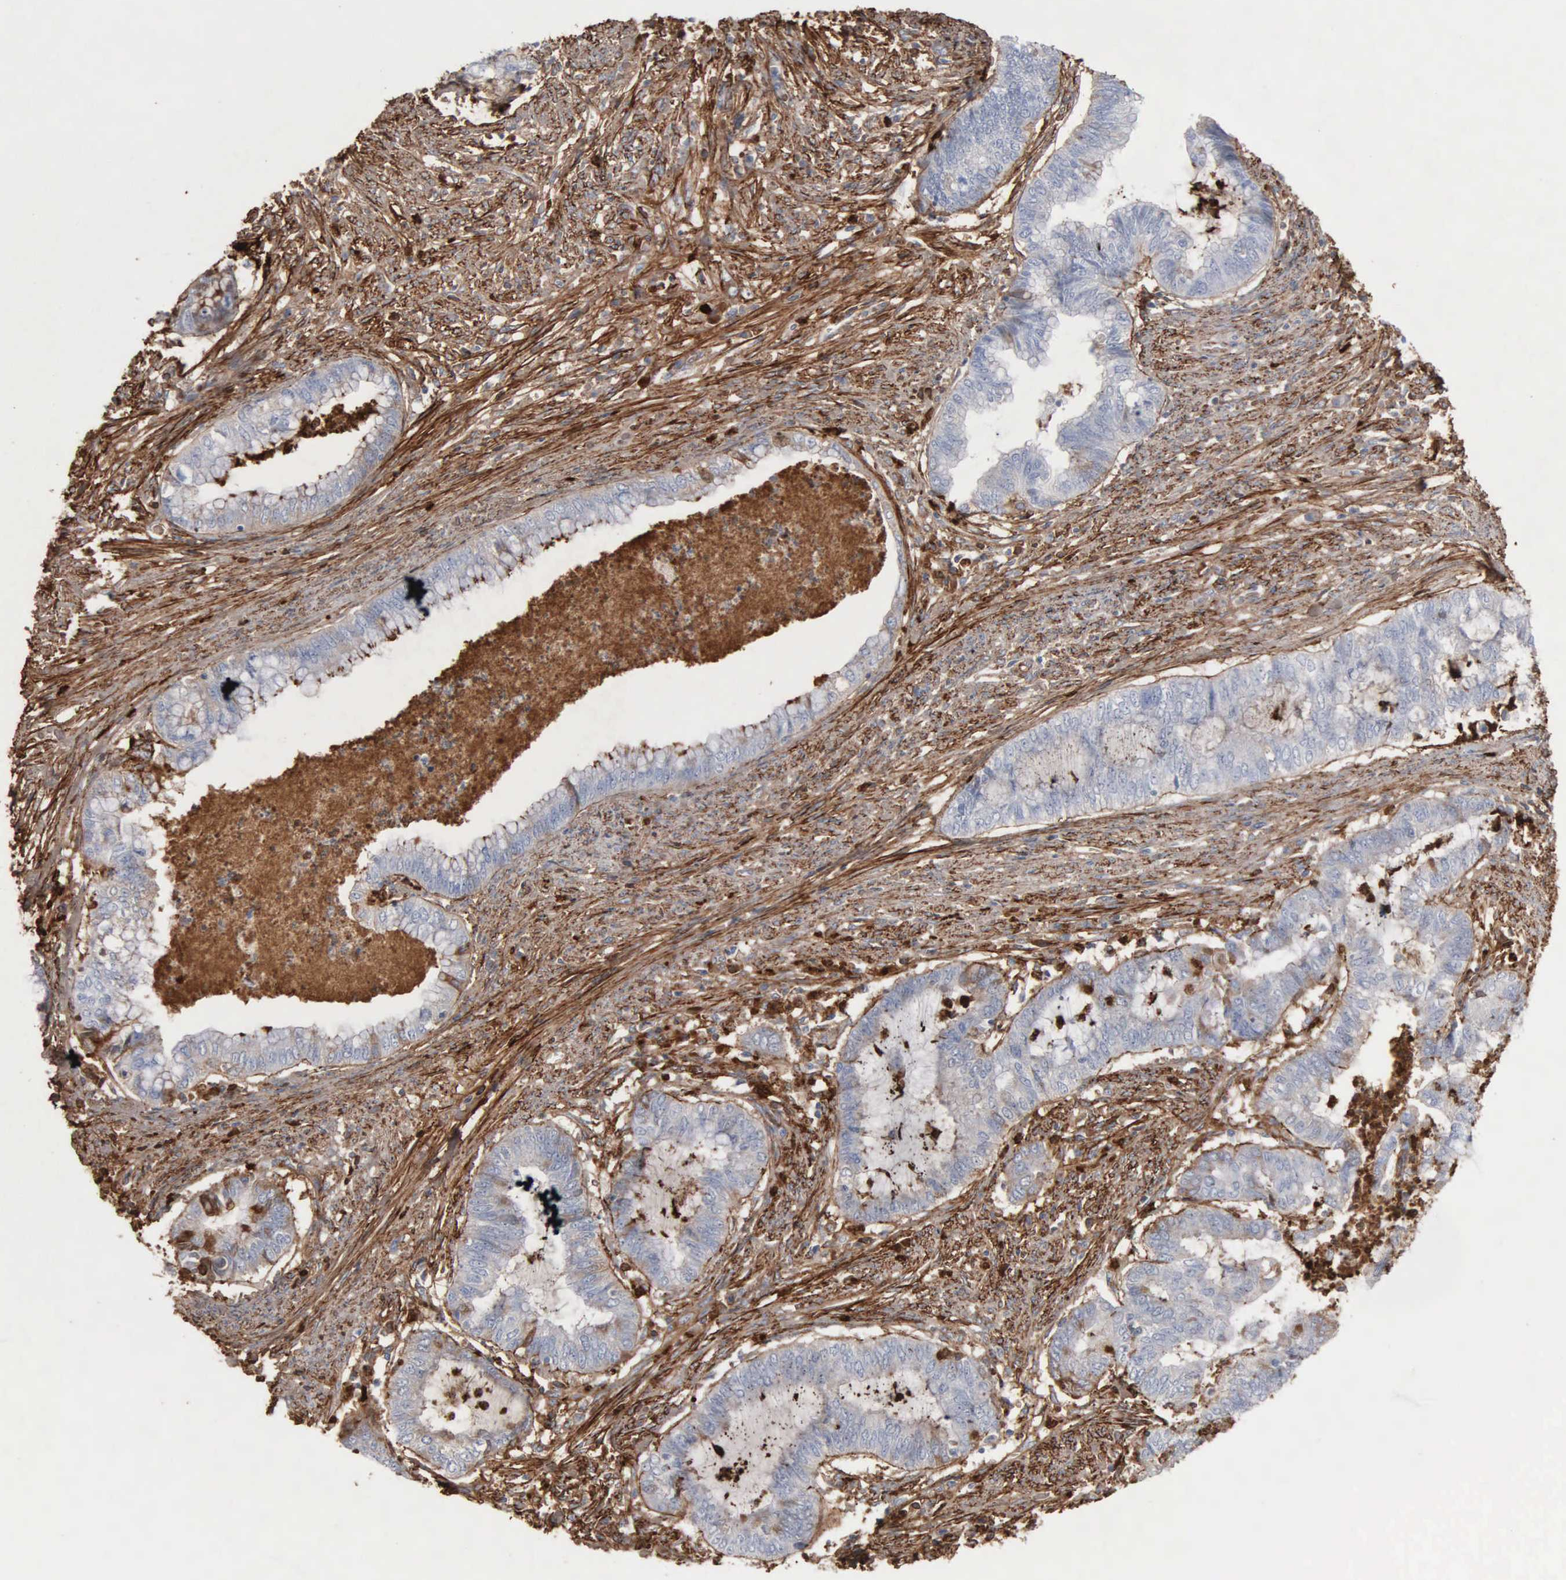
{"staining": {"intensity": "weak", "quantity": "<25%", "location": "cytoplasmic/membranous"}, "tissue": "endometrial cancer", "cell_type": "Tumor cells", "image_type": "cancer", "snomed": [{"axis": "morphology", "description": "Necrosis, NOS"}, {"axis": "morphology", "description": "Adenocarcinoma, NOS"}, {"axis": "topography", "description": "Endometrium"}], "caption": "A high-resolution histopathology image shows IHC staining of adenocarcinoma (endometrial), which exhibits no significant staining in tumor cells.", "gene": "FN1", "patient": {"sex": "female", "age": 79}}